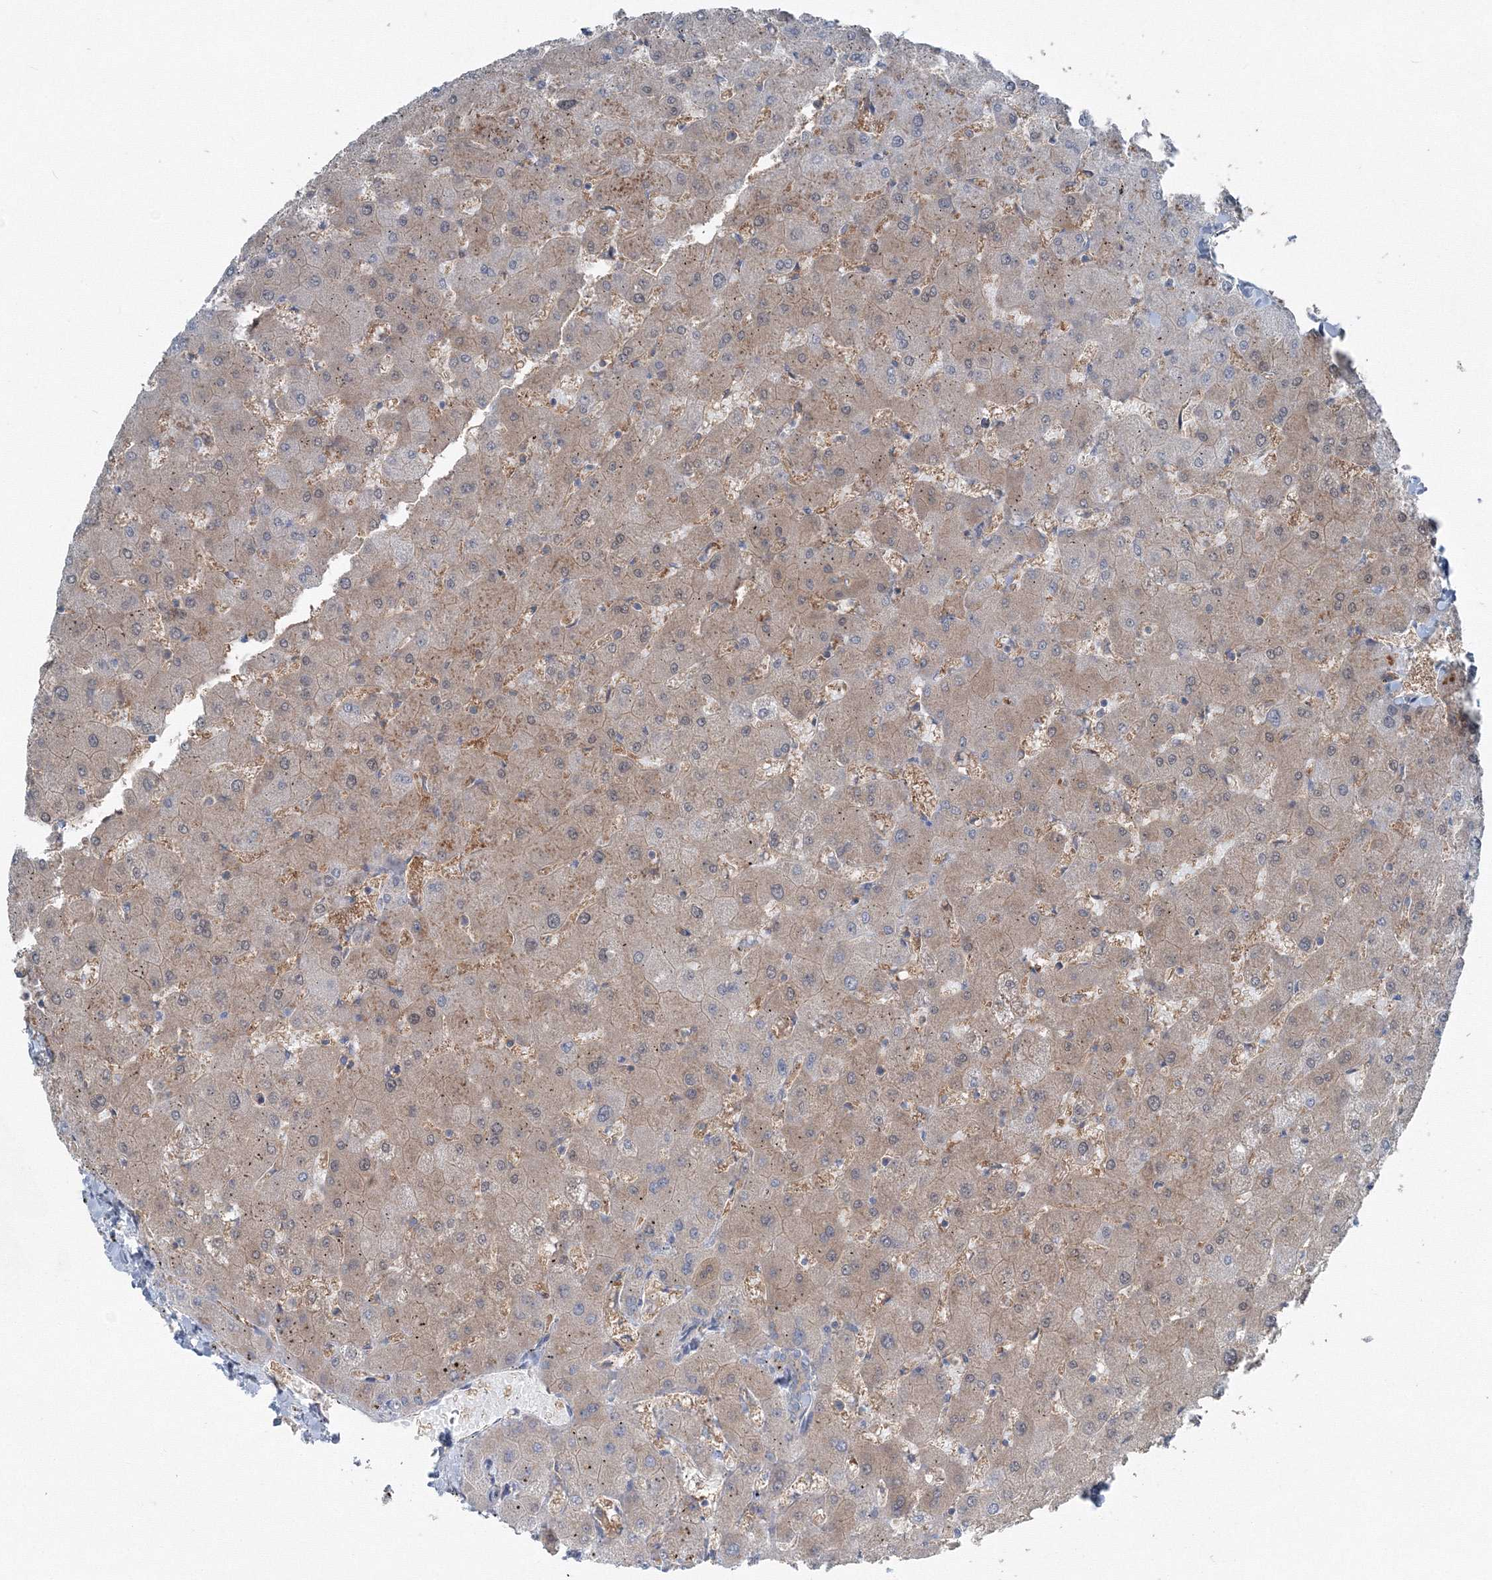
{"staining": {"intensity": "negative", "quantity": "none", "location": "none"}, "tissue": "liver", "cell_type": "Cholangiocytes", "image_type": "normal", "snomed": [{"axis": "morphology", "description": "Normal tissue, NOS"}, {"axis": "topography", "description": "Liver"}], "caption": "Protein analysis of benign liver exhibits no significant positivity in cholangiocytes.", "gene": "TPRKB", "patient": {"sex": "female", "age": 63}}